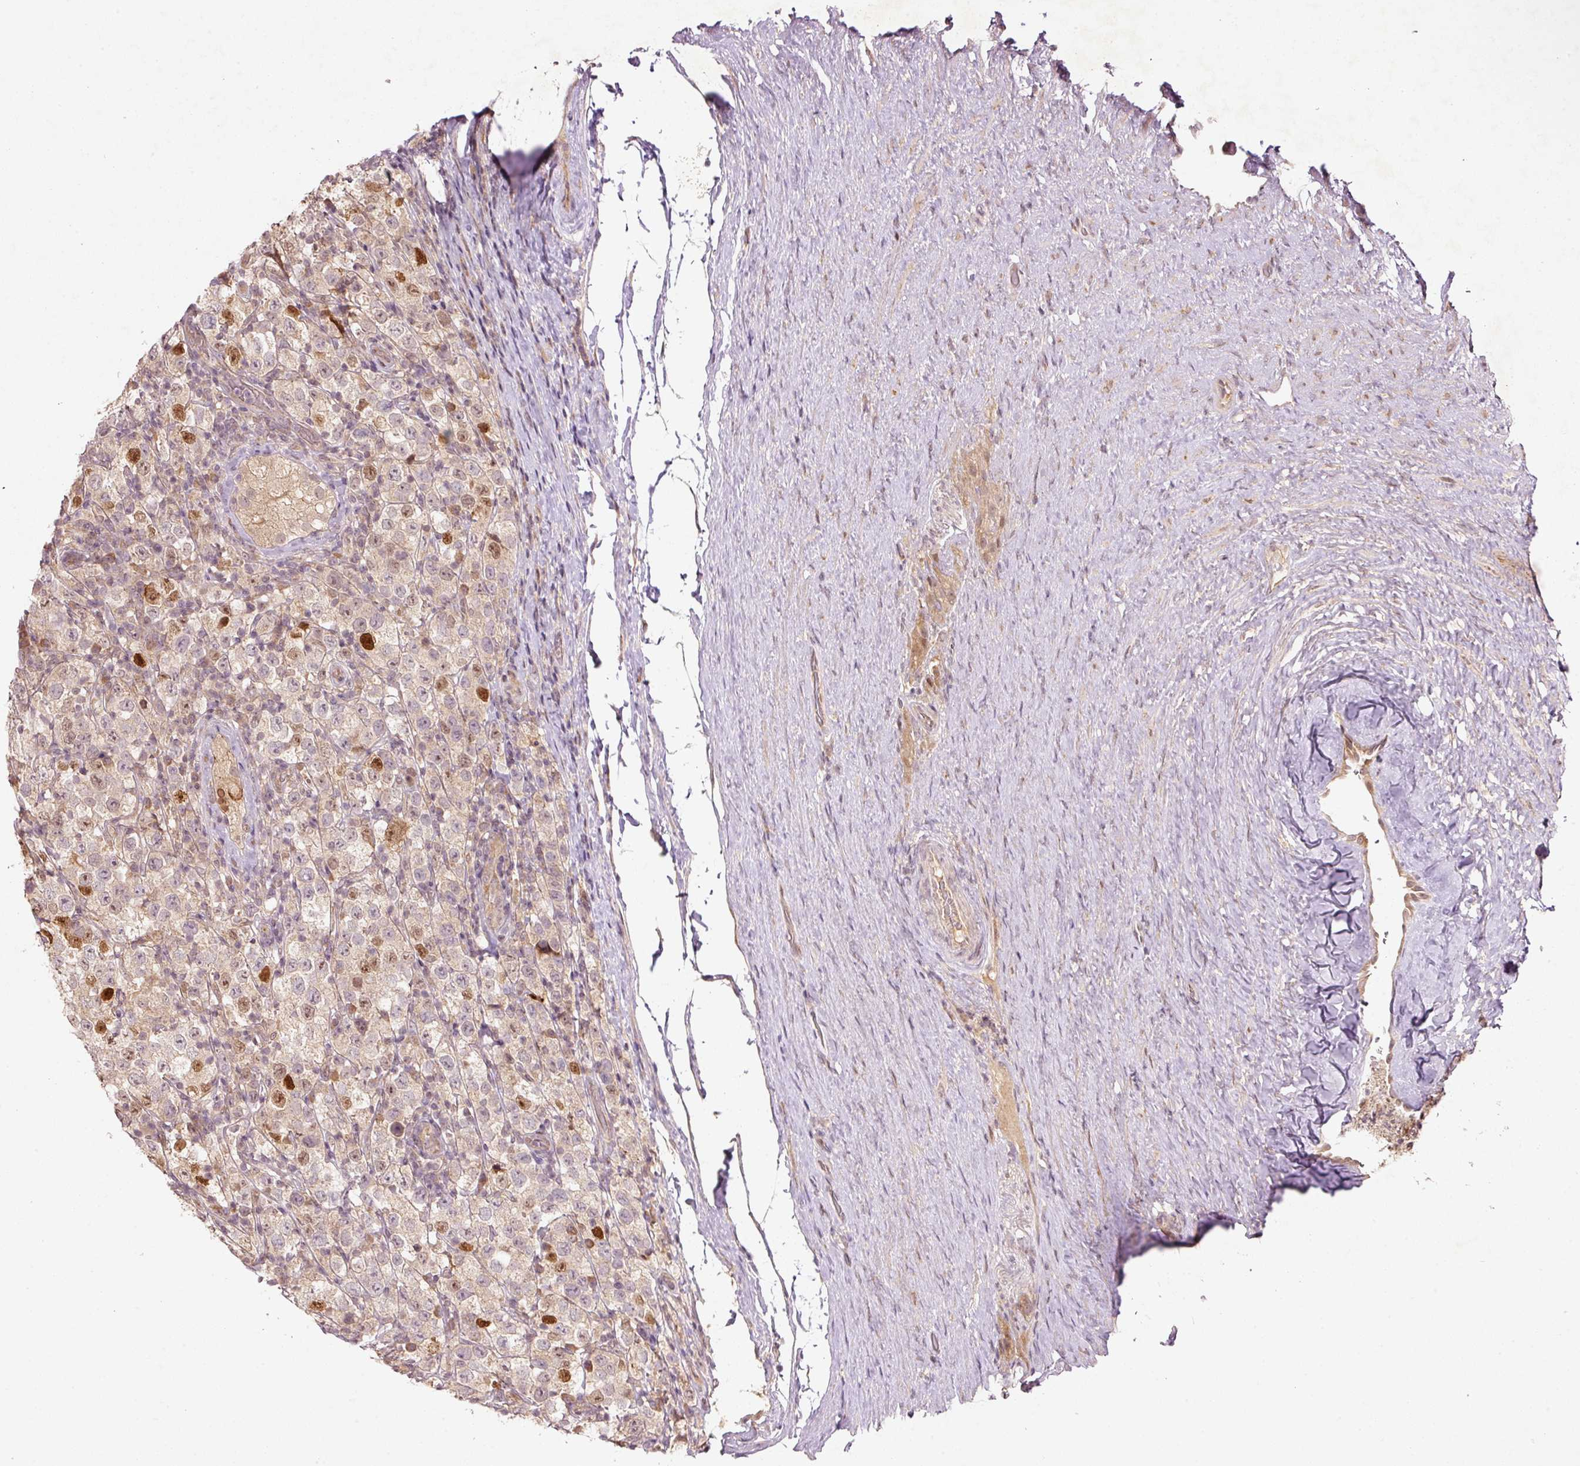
{"staining": {"intensity": "strong", "quantity": "<25%", "location": "nuclear"}, "tissue": "testis cancer", "cell_type": "Tumor cells", "image_type": "cancer", "snomed": [{"axis": "morphology", "description": "Seminoma, NOS"}, {"axis": "morphology", "description": "Carcinoma, Embryonal, NOS"}, {"axis": "topography", "description": "Testis"}], "caption": "Embryonal carcinoma (testis) stained with a brown dye shows strong nuclear positive positivity in approximately <25% of tumor cells.", "gene": "PCDHB1", "patient": {"sex": "male", "age": 41}}